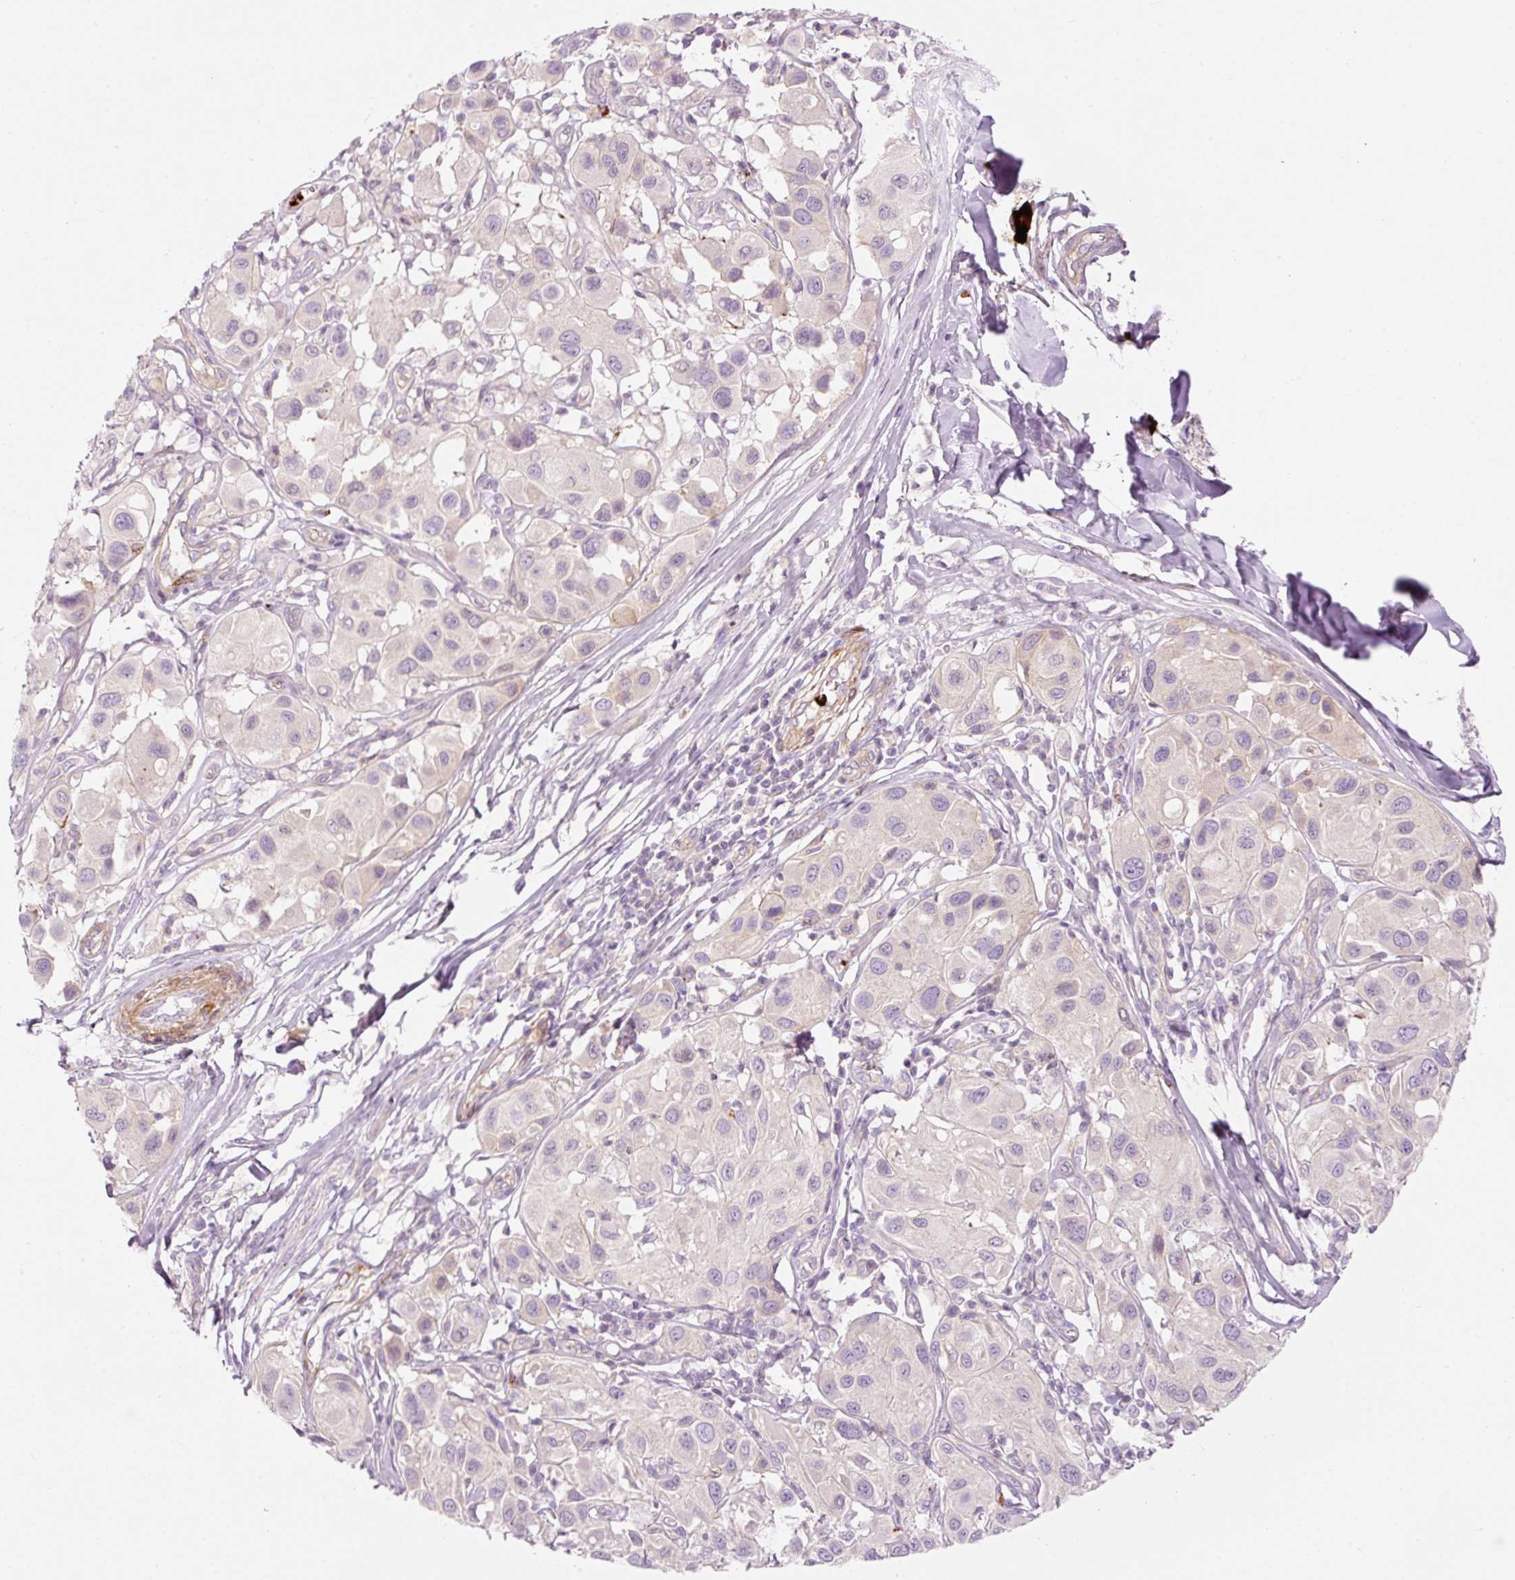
{"staining": {"intensity": "negative", "quantity": "none", "location": "none"}, "tissue": "melanoma", "cell_type": "Tumor cells", "image_type": "cancer", "snomed": [{"axis": "morphology", "description": "Malignant melanoma, Metastatic site"}, {"axis": "topography", "description": "Skin"}], "caption": "There is no significant staining in tumor cells of melanoma.", "gene": "MAP3K3", "patient": {"sex": "male", "age": 41}}